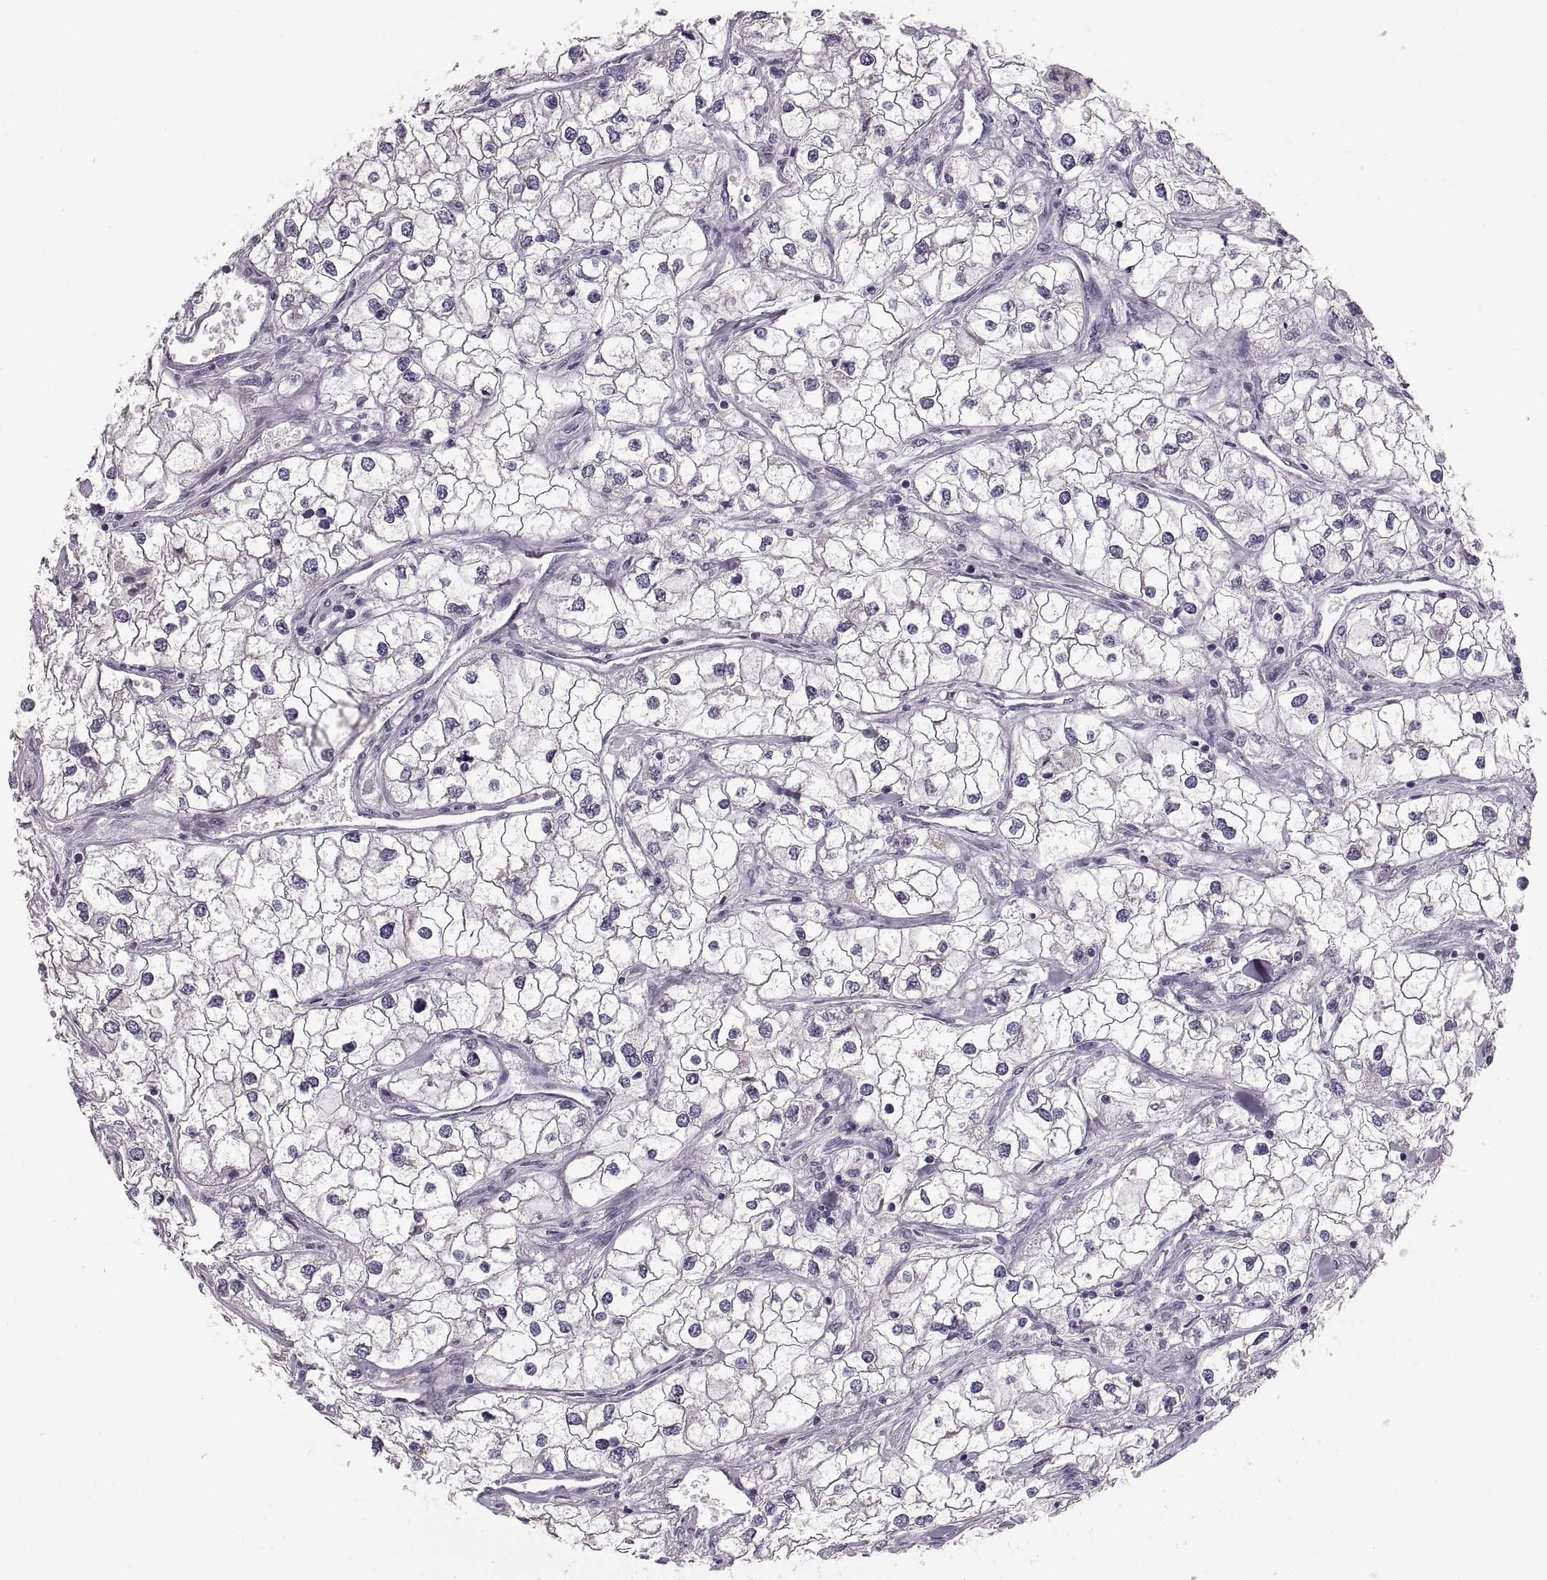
{"staining": {"intensity": "negative", "quantity": "none", "location": "none"}, "tissue": "renal cancer", "cell_type": "Tumor cells", "image_type": "cancer", "snomed": [{"axis": "morphology", "description": "Adenocarcinoma, NOS"}, {"axis": "topography", "description": "Kidney"}], "caption": "IHC micrograph of neoplastic tissue: renal cancer (adenocarcinoma) stained with DAB (3,3'-diaminobenzidine) displays no significant protein positivity in tumor cells. The staining was performed using DAB to visualize the protein expression in brown, while the nuclei were stained in blue with hematoxylin (Magnification: 20x).", "gene": "ADH6", "patient": {"sex": "male", "age": 59}}